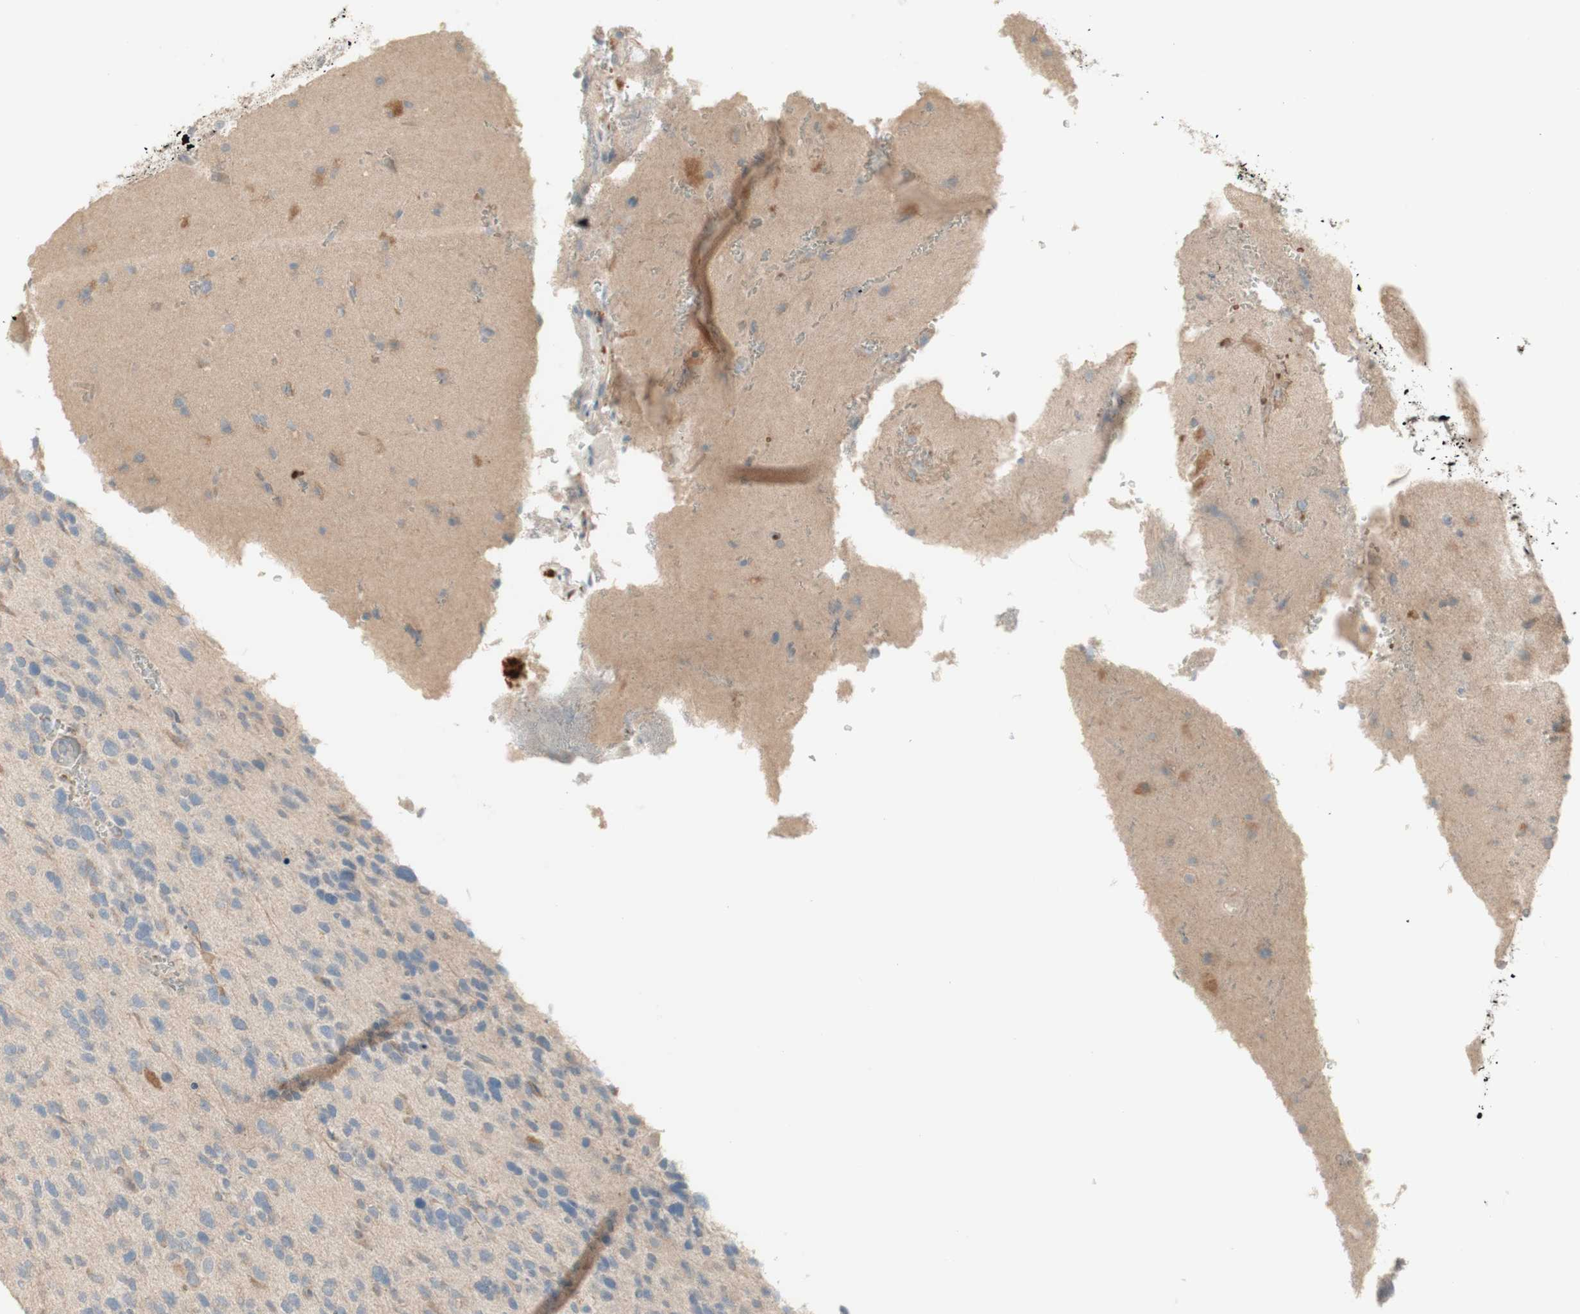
{"staining": {"intensity": "negative", "quantity": "none", "location": "none"}, "tissue": "glioma", "cell_type": "Tumor cells", "image_type": "cancer", "snomed": [{"axis": "morphology", "description": "Glioma, malignant, High grade"}, {"axis": "topography", "description": "Brain"}], "caption": "This is an immunohistochemistry image of human malignant glioma (high-grade). There is no staining in tumor cells.", "gene": "PTGER4", "patient": {"sex": "female", "age": 58}}